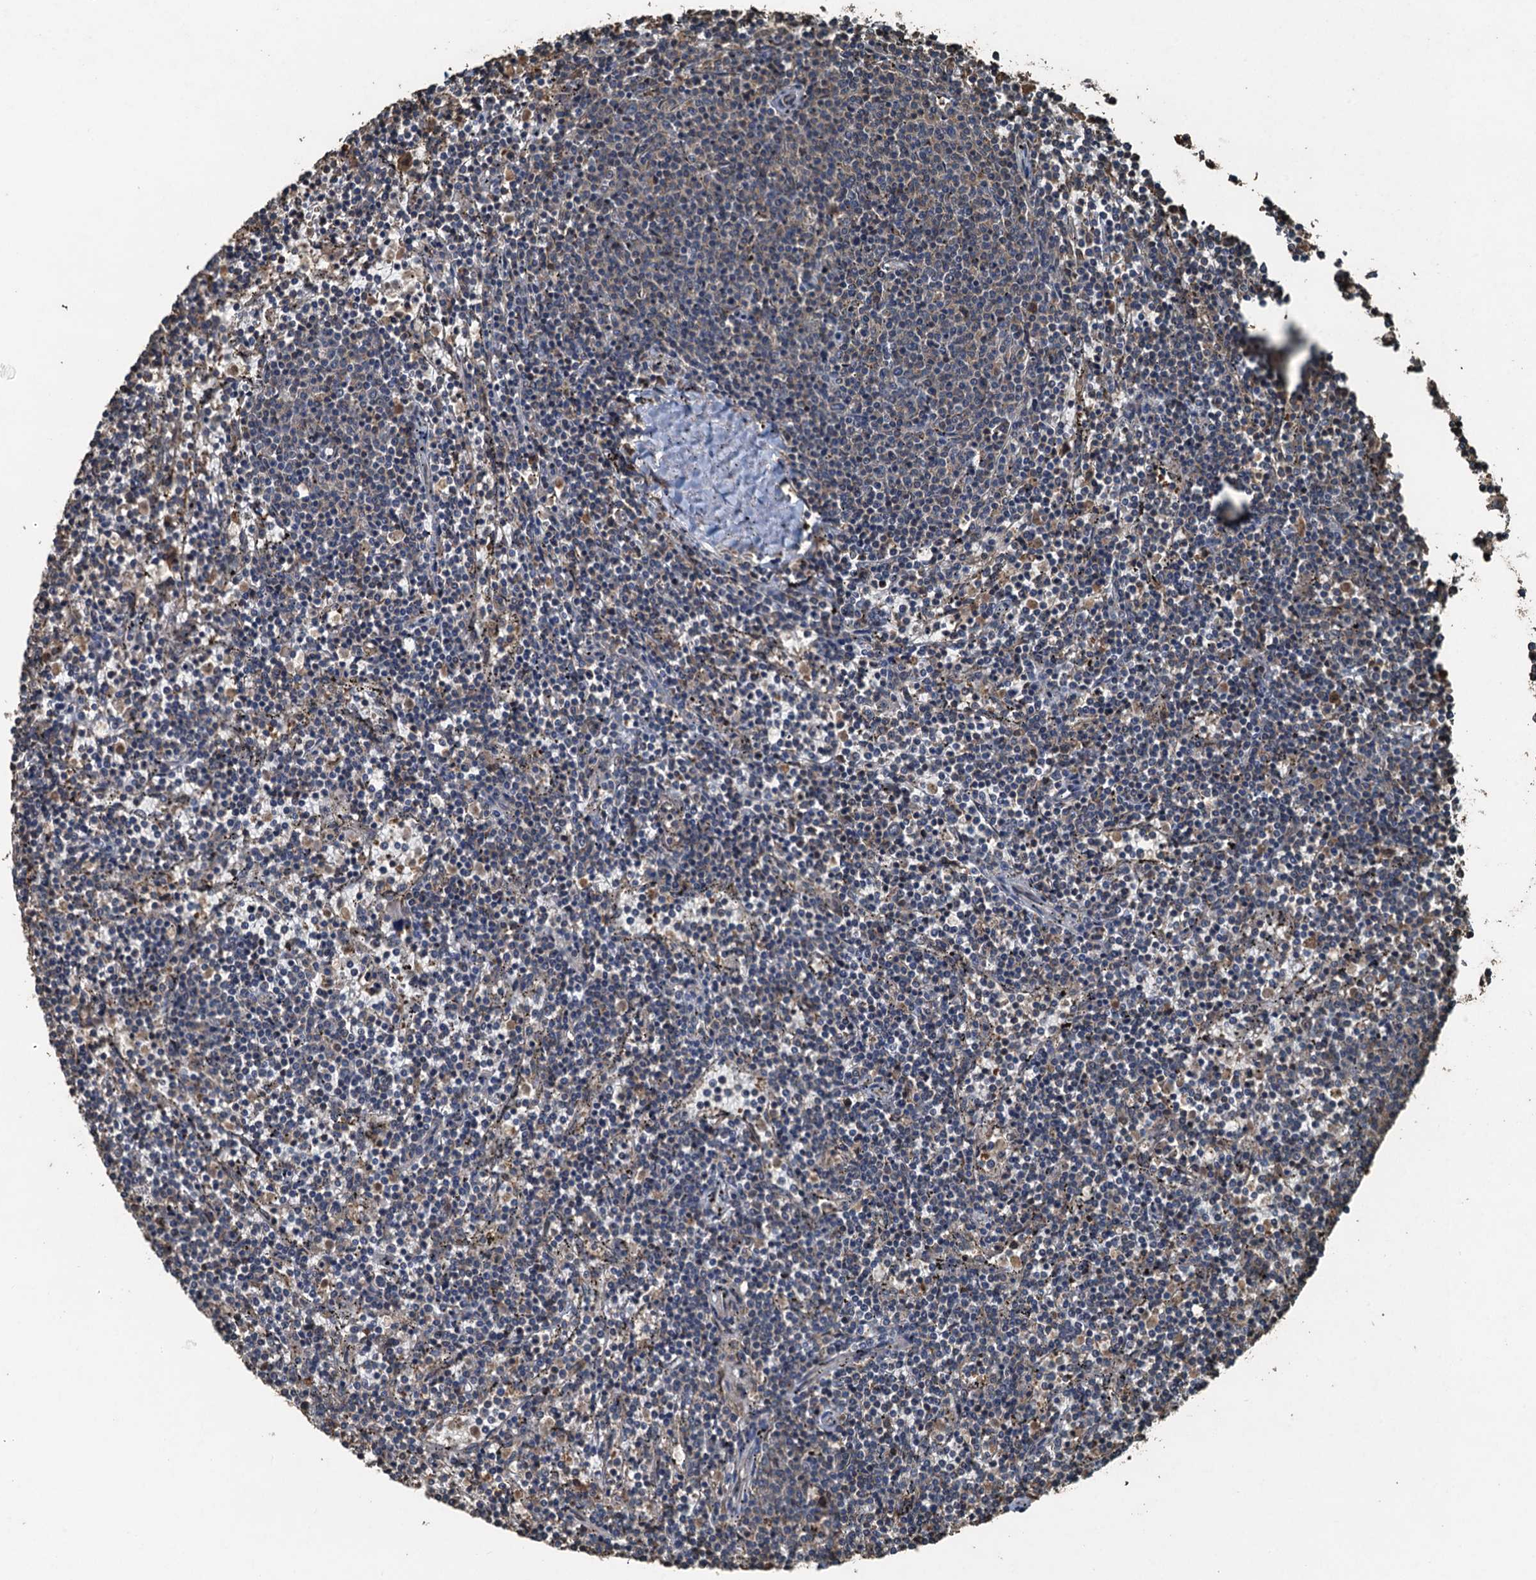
{"staining": {"intensity": "negative", "quantity": "none", "location": "none"}, "tissue": "lymphoma", "cell_type": "Tumor cells", "image_type": "cancer", "snomed": [{"axis": "morphology", "description": "Malignant lymphoma, non-Hodgkin's type, Low grade"}, {"axis": "topography", "description": "Spleen"}], "caption": "This image is of lymphoma stained with IHC to label a protein in brown with the nuclei are counter-stained blue. There is no expression in tumor cells.", "gene": "PIGN", "patient": {"sex": "female", "age": 50}}